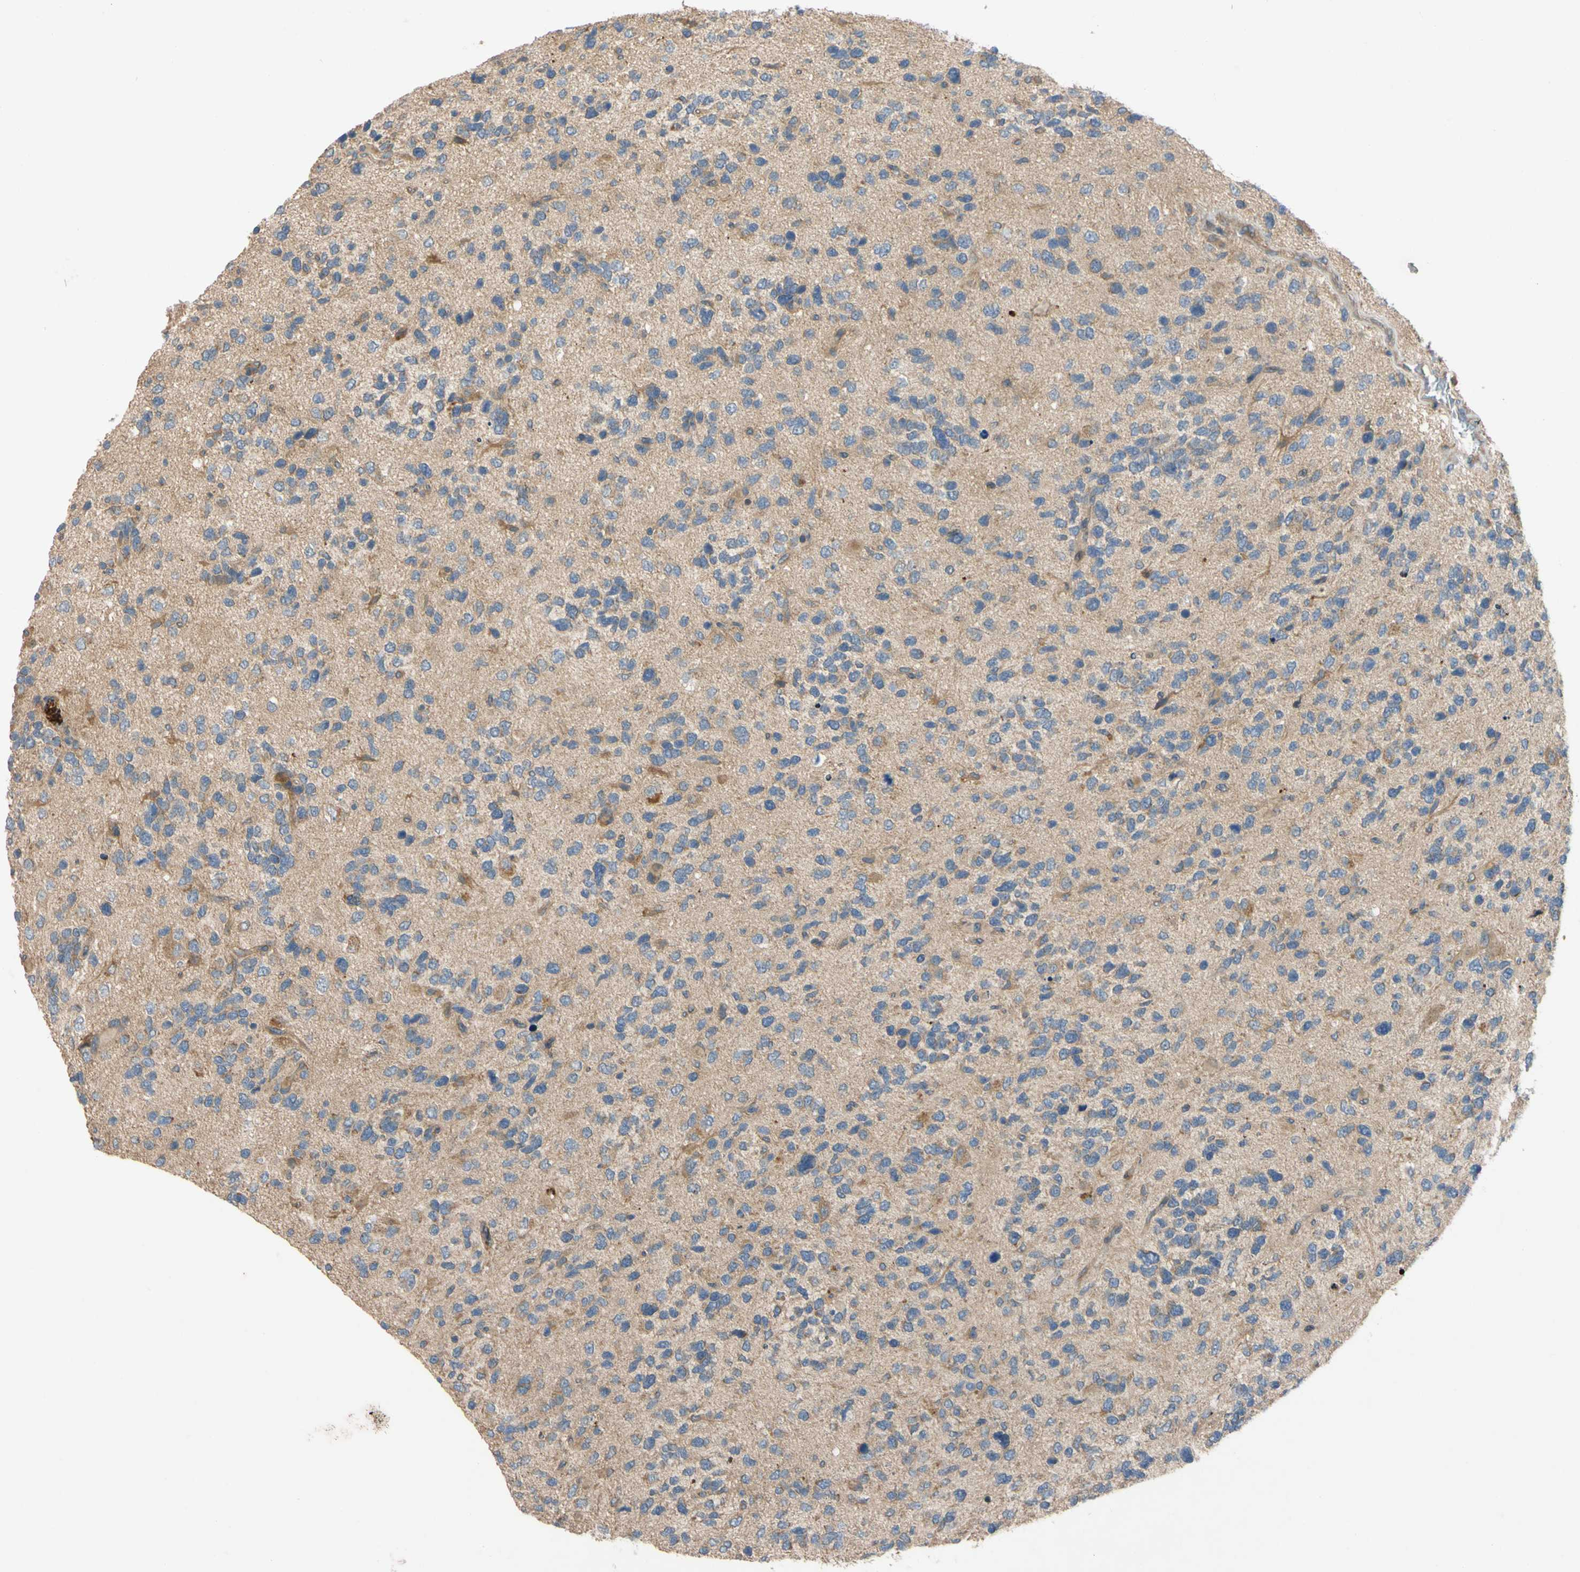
{"staining": {"intensity": "moderate", "quantity": "25%-75%", "location": "cytoplasmic/membranous"}, "tissue": "glioma", "cell_type": "Tumor cells", "image_type": "cancer", "snomed": [{"axis": "morphology", "description": "Glioma, malignant, High grade"}, {"axis": "topography", "description": "Brain"}], "caption": "A histopathology image showing moderate cytoplasmic/membranous positivity in about 25%-75% of tumor cells in glioma, as visualized by brown immunohistochemical staining.", "gene": "MBTPS2", "patient": {"sex": "female", "age": 58}}